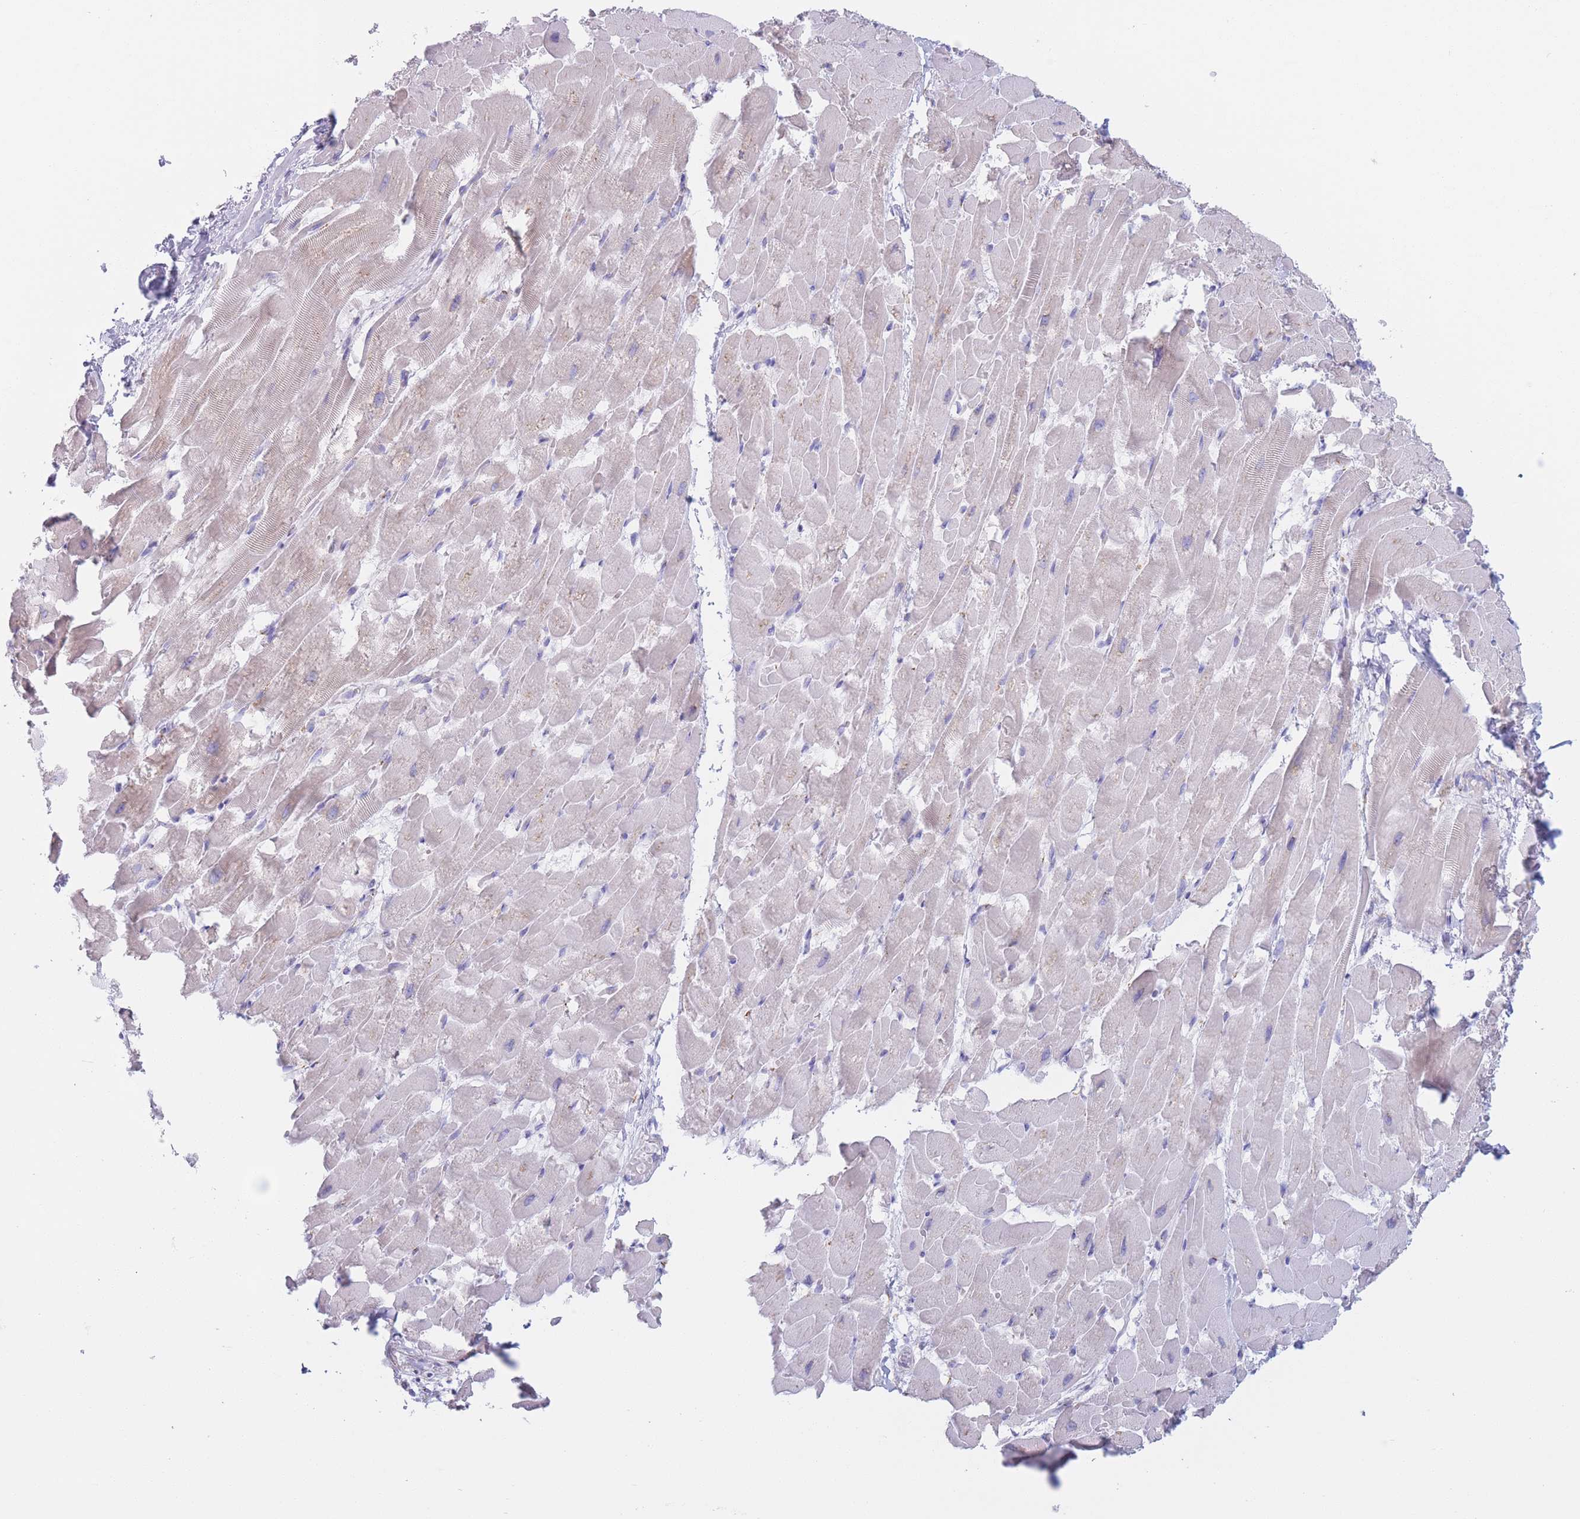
{"staining": {"intensity": "weak", "quantity": "<25%", "location": "cytoplasmic/membranous"}, "tissue": "heart muscle", "cell_type": "Cardiomyocytes", "image_type": "normal", "snomed": [{"axis": "morphology", "description": "Normal tissue, NOS"}, {"axis": "topography", "description": "Heart"}], "caption": "Heart muscle stained for a protein using immunohistochemistry (IHC) exhibits no expression cardiomyocytes.", "gene": "MRPL30", "patient": {"sex": "male", "age": 37}}